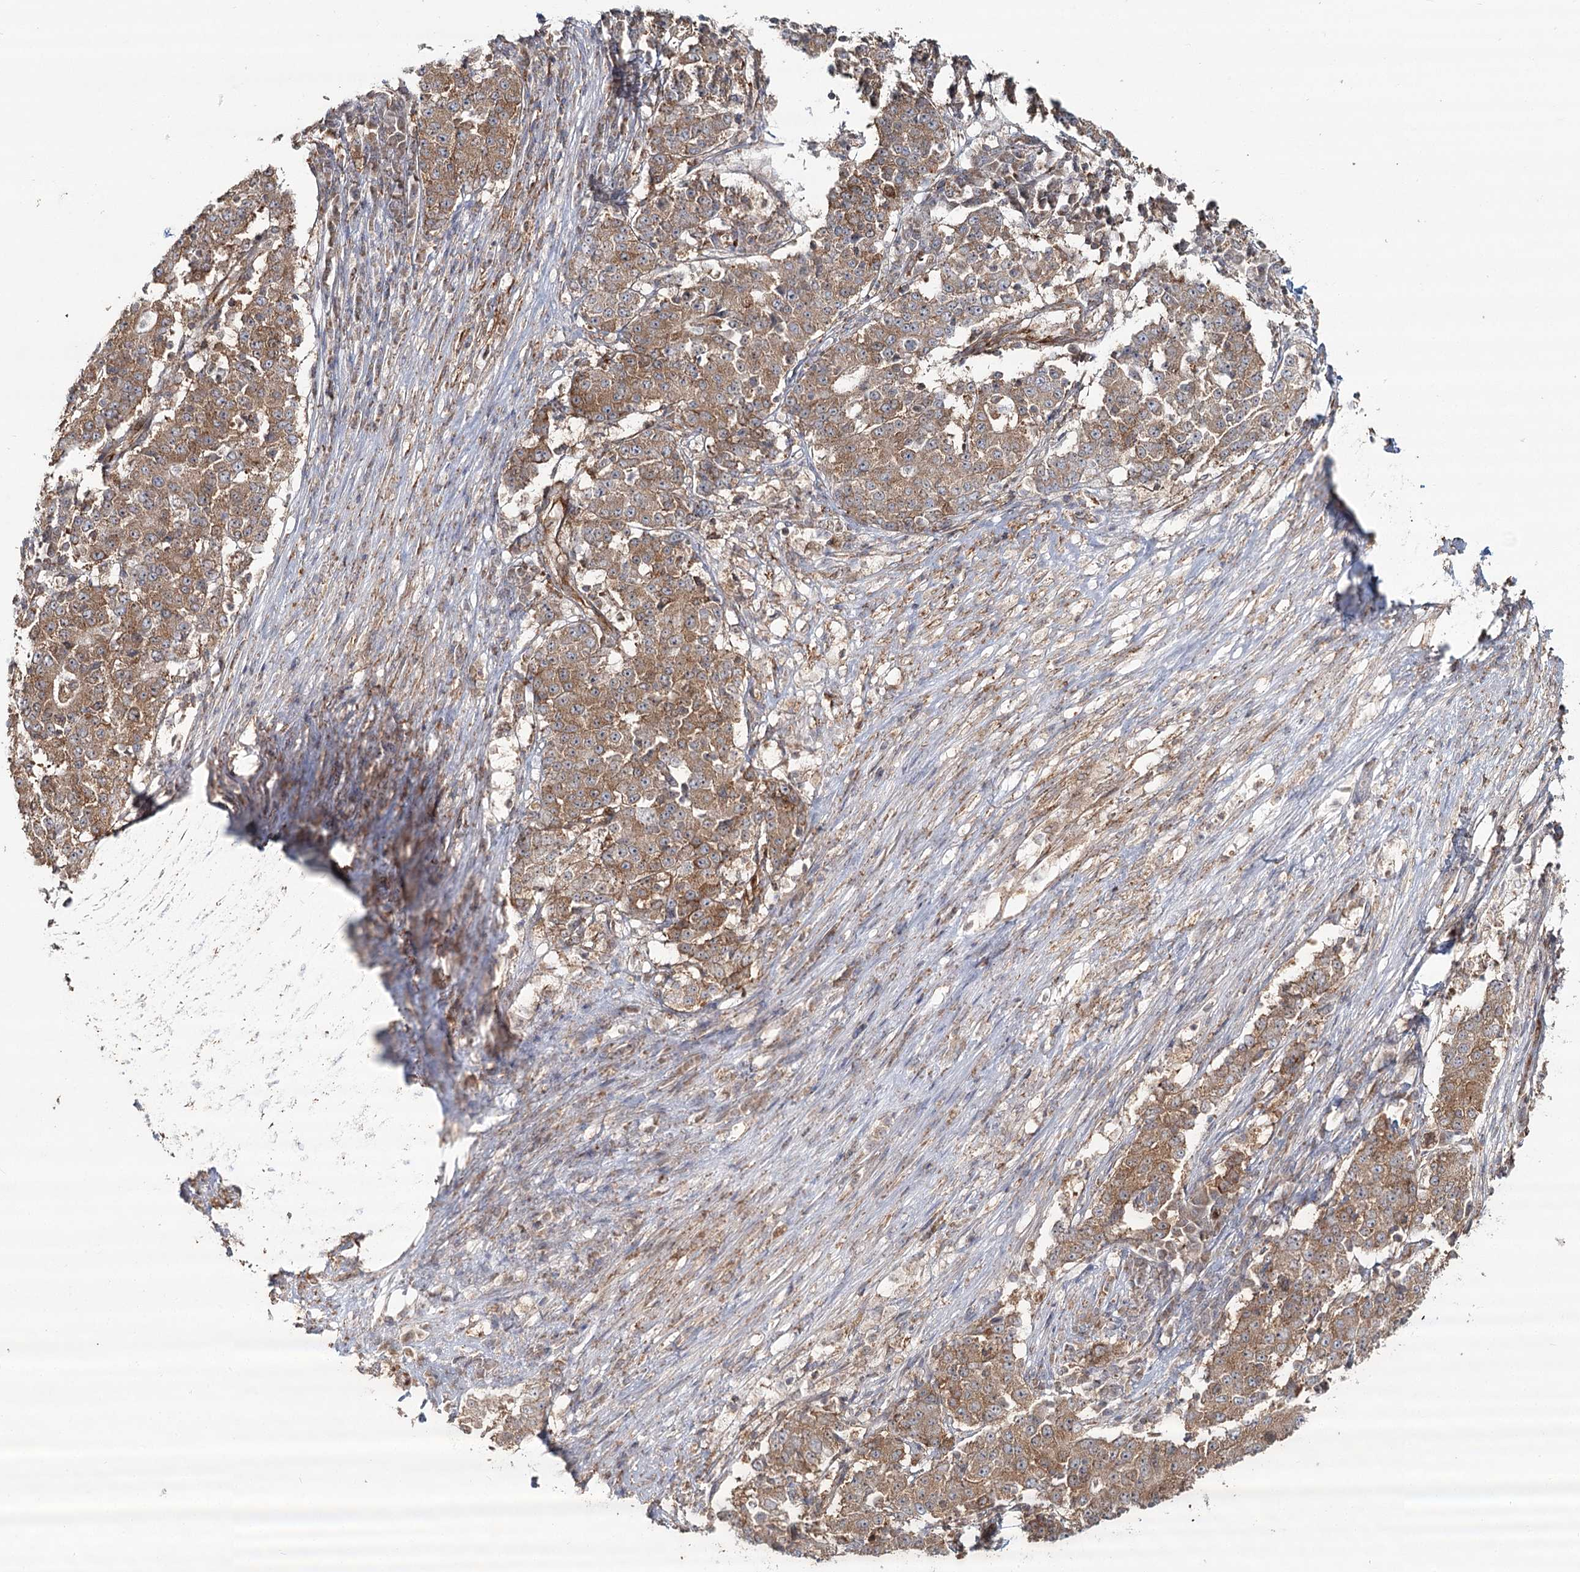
{"staining": {"intensity": "moderate", "quantity": ">75%", "location": "cytoplasmic/membranous"}, "tissue": "stomach cancer", "cell_type": "Tumor cells", "image_type": "cancer", "snomed": [{"axis": "morphology", "description": "Adenocarcinoma, NOS"}, {"axis": "topography", "description": "Stomach"}], "caption": "This is a photomicrograph of immunohistochemistry (IHC) staining of adenocarcinoma (stomach), which shows moderate positivity in the cytoplasmic/membranous of tumor cells.", "gene": "OTUD4", "patient": {"sex": "male", "age": 59}}